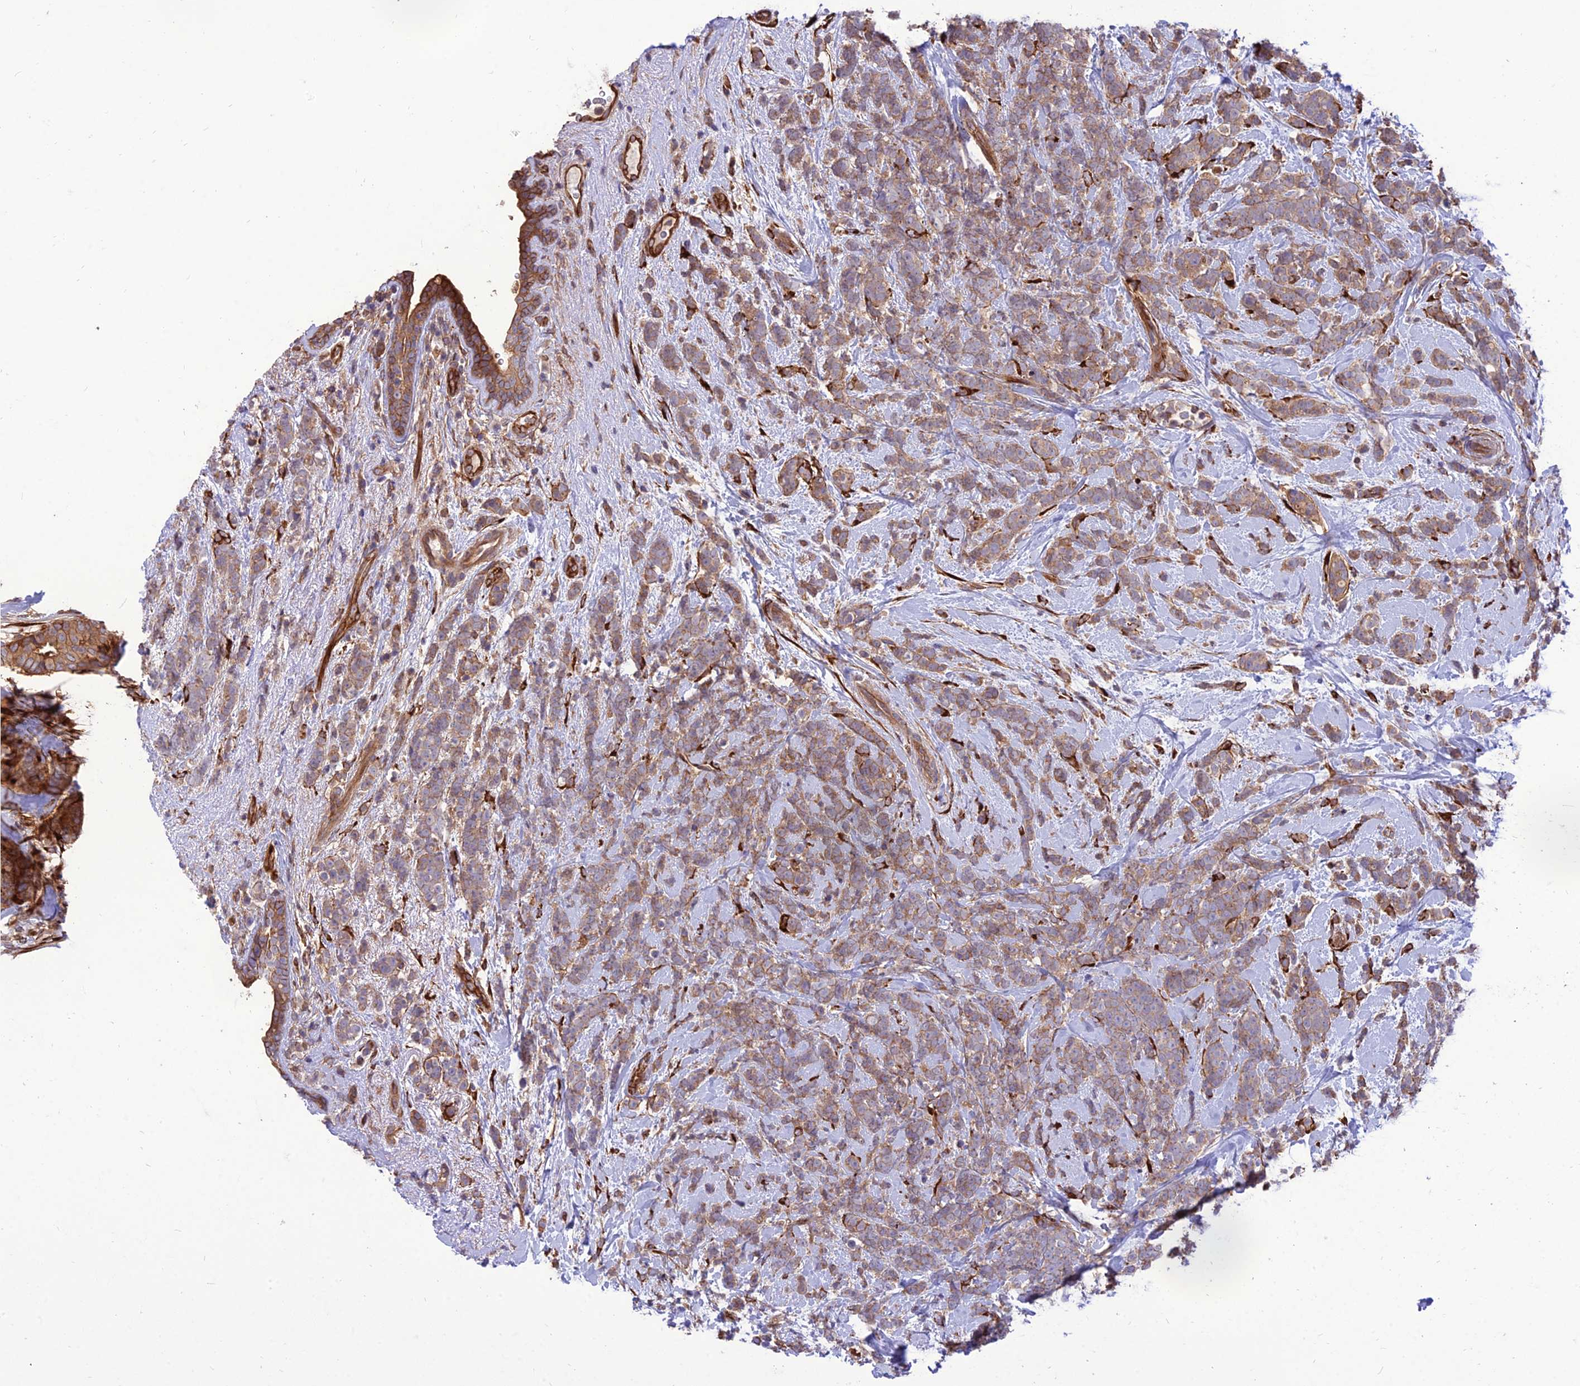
{"staining": {"intensity": "weak", "quantity": ">75%", "location": "cytoplasmic/membranous"}, "tissue": "breast cancer", "cell_type": "Tumor cells", "image_type": "cancer", "snomed": [{"axis": "morphology", "description": "Lobular carcinoma"}, {"axis": "topography", "description": "Breast"}], "caption": "Weak cytoplasmic/membranous staining is appreciated in approximately >75% of tumor cells in breast lobular carcinoma.", "gene": "CRTAP", "patient": {"sex": "female", "age": 58}}